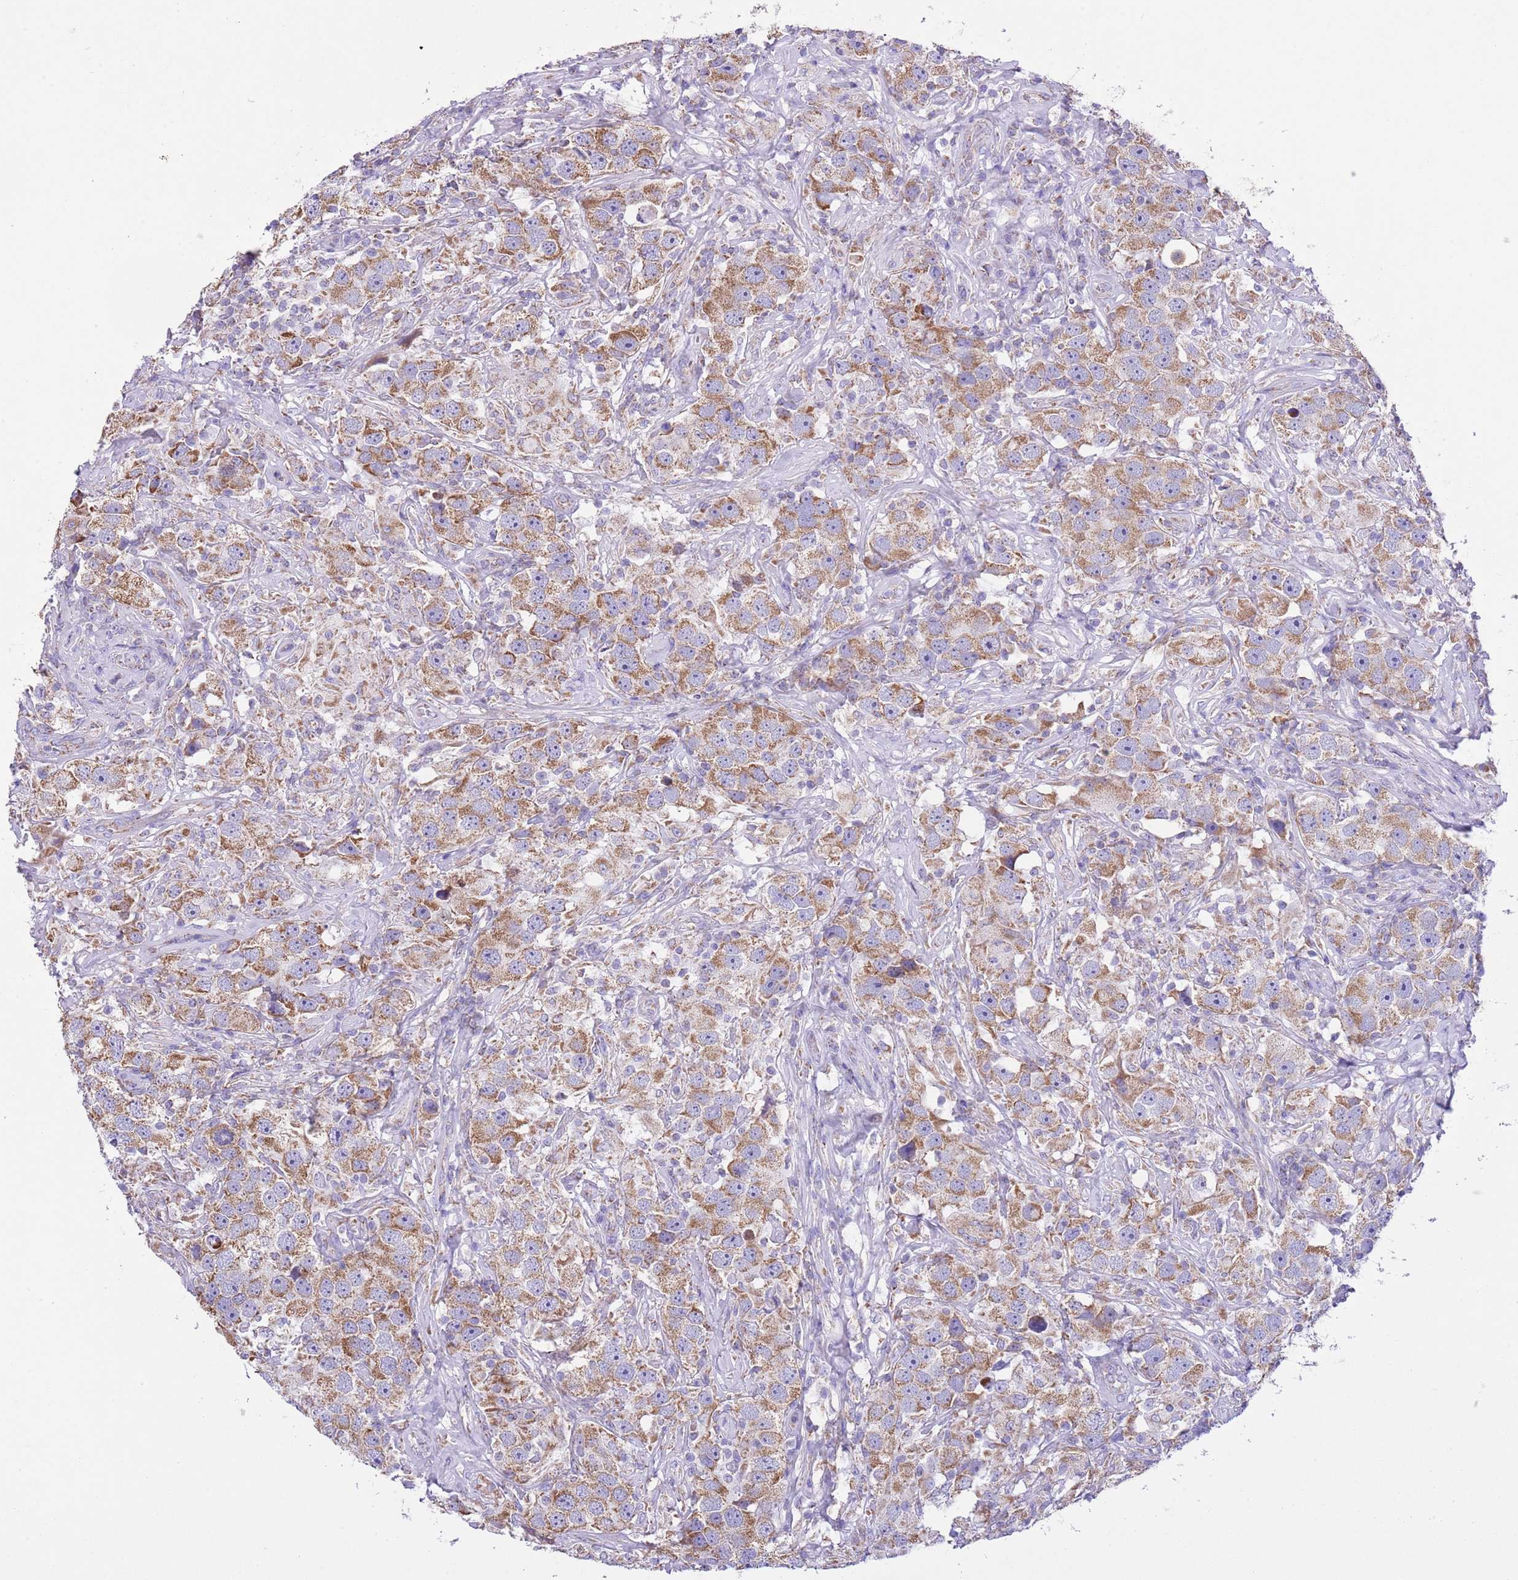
{"staining": {"intensity": "moderate", "quantity": ">75%", "location": "cytoplasmic/membranous"}, "tissue": "testis cancer", "cell_type": "Tumor cells", "image_type": "cancer", "snomed": [{"axis": "morphology", "description": "Seminoma, NOS"}, {"axis": "topography", "description": "Testis"}], "caption": "Human testis seminoma stained with a brown dye reveals moderate cytoplasmic/membranous positive expression in about >75% of tumor cells.", "gene": "TEKTIP1", "patient": {"sex": "male", "age": 49}}